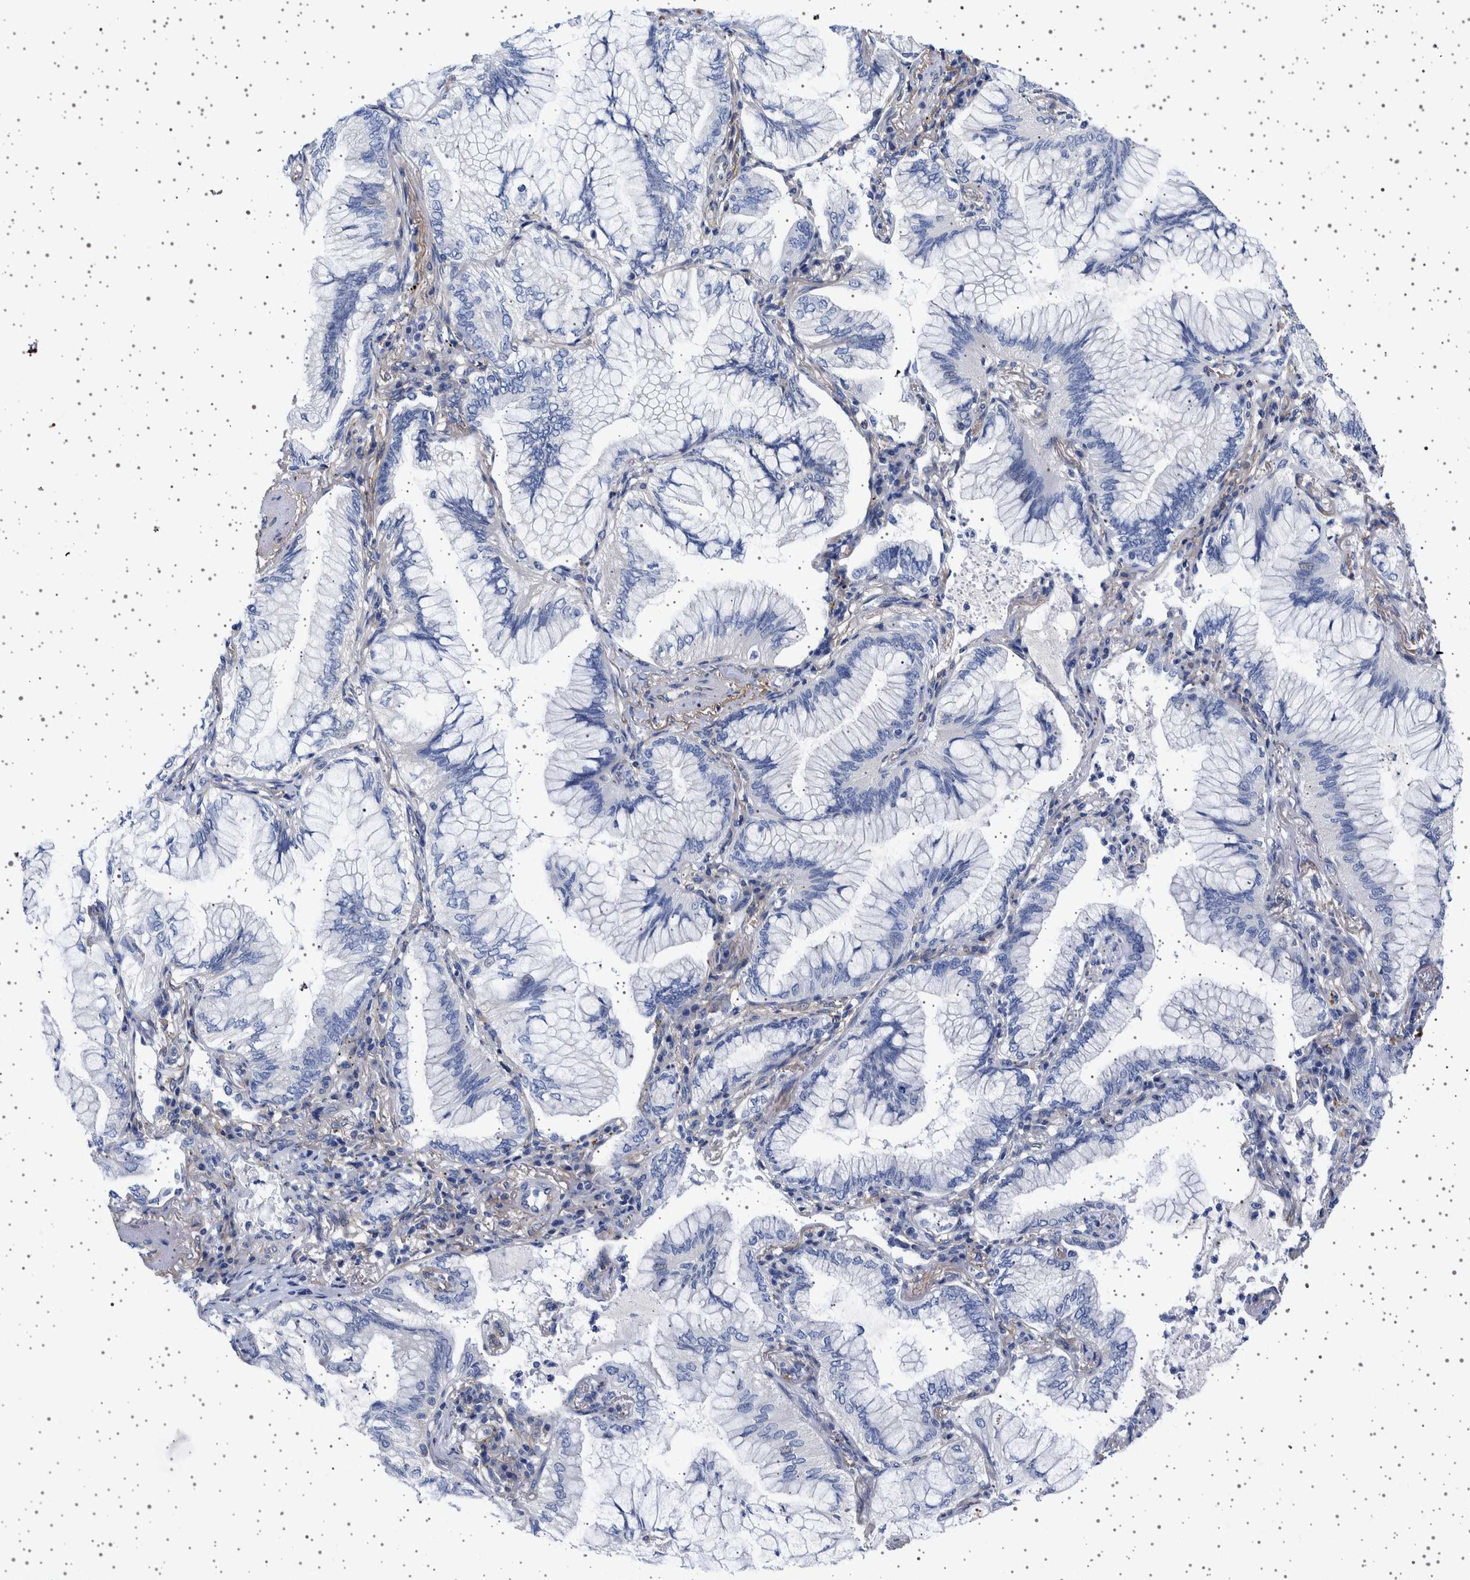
{"staining": {"intensity": "negative", "quantity": "none", "location": "none"}, "tissue": "lung cancer", "cell_type": "Tumor cells", "image_type": "cancer", "snomed": [{"axis": "morphology", "description": "Adenocarcinoma, NOS"}, {"axis": "topography", "description": "Lung"}], "caption": "Adenocarcinoma (lung) was stained to show a protein in brown. There is no significant positivity in tumor cells.", "gene": "SEPTIN4", "patient": {"sex": "female", "age": 70}}